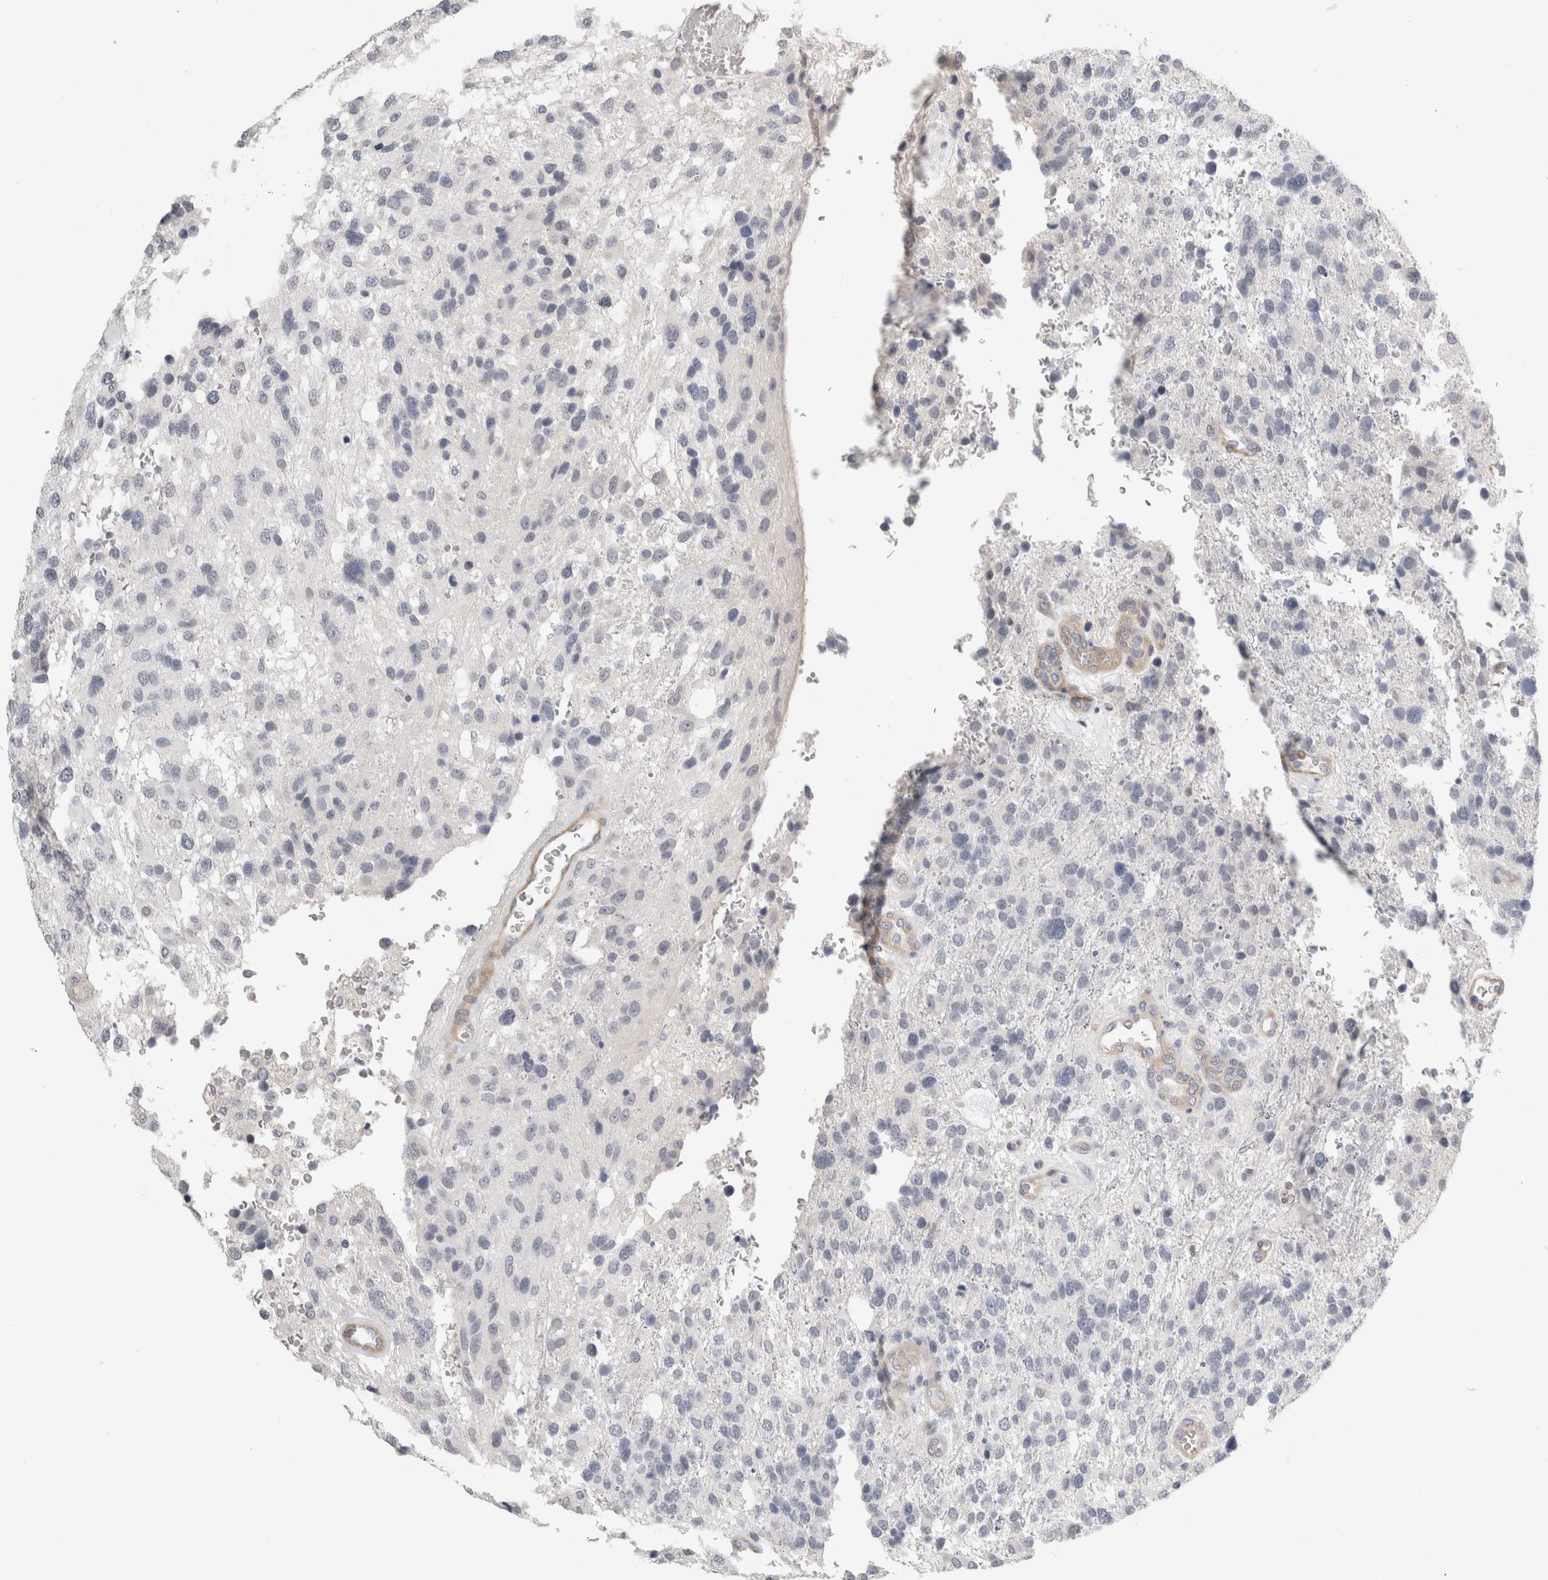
{"staining": {"intensity": "negative", "quantity": "none", "location": "none"}, "tissue": "glioma", "cell_type": "Tumor cells", "image_type": "cancer", "snomed": [{"axis": "morphology", "description": "Glioma, malignant, High grade"}, {"axis": "topography", "description": "Brain"}], "caption": "A photomicrograph of malignant glioma (high-grade) stained for a protein shows no brown staining in tumor cells.", "gene": "FBLIM1", "patient": {"sex": "female", "age": 58}}